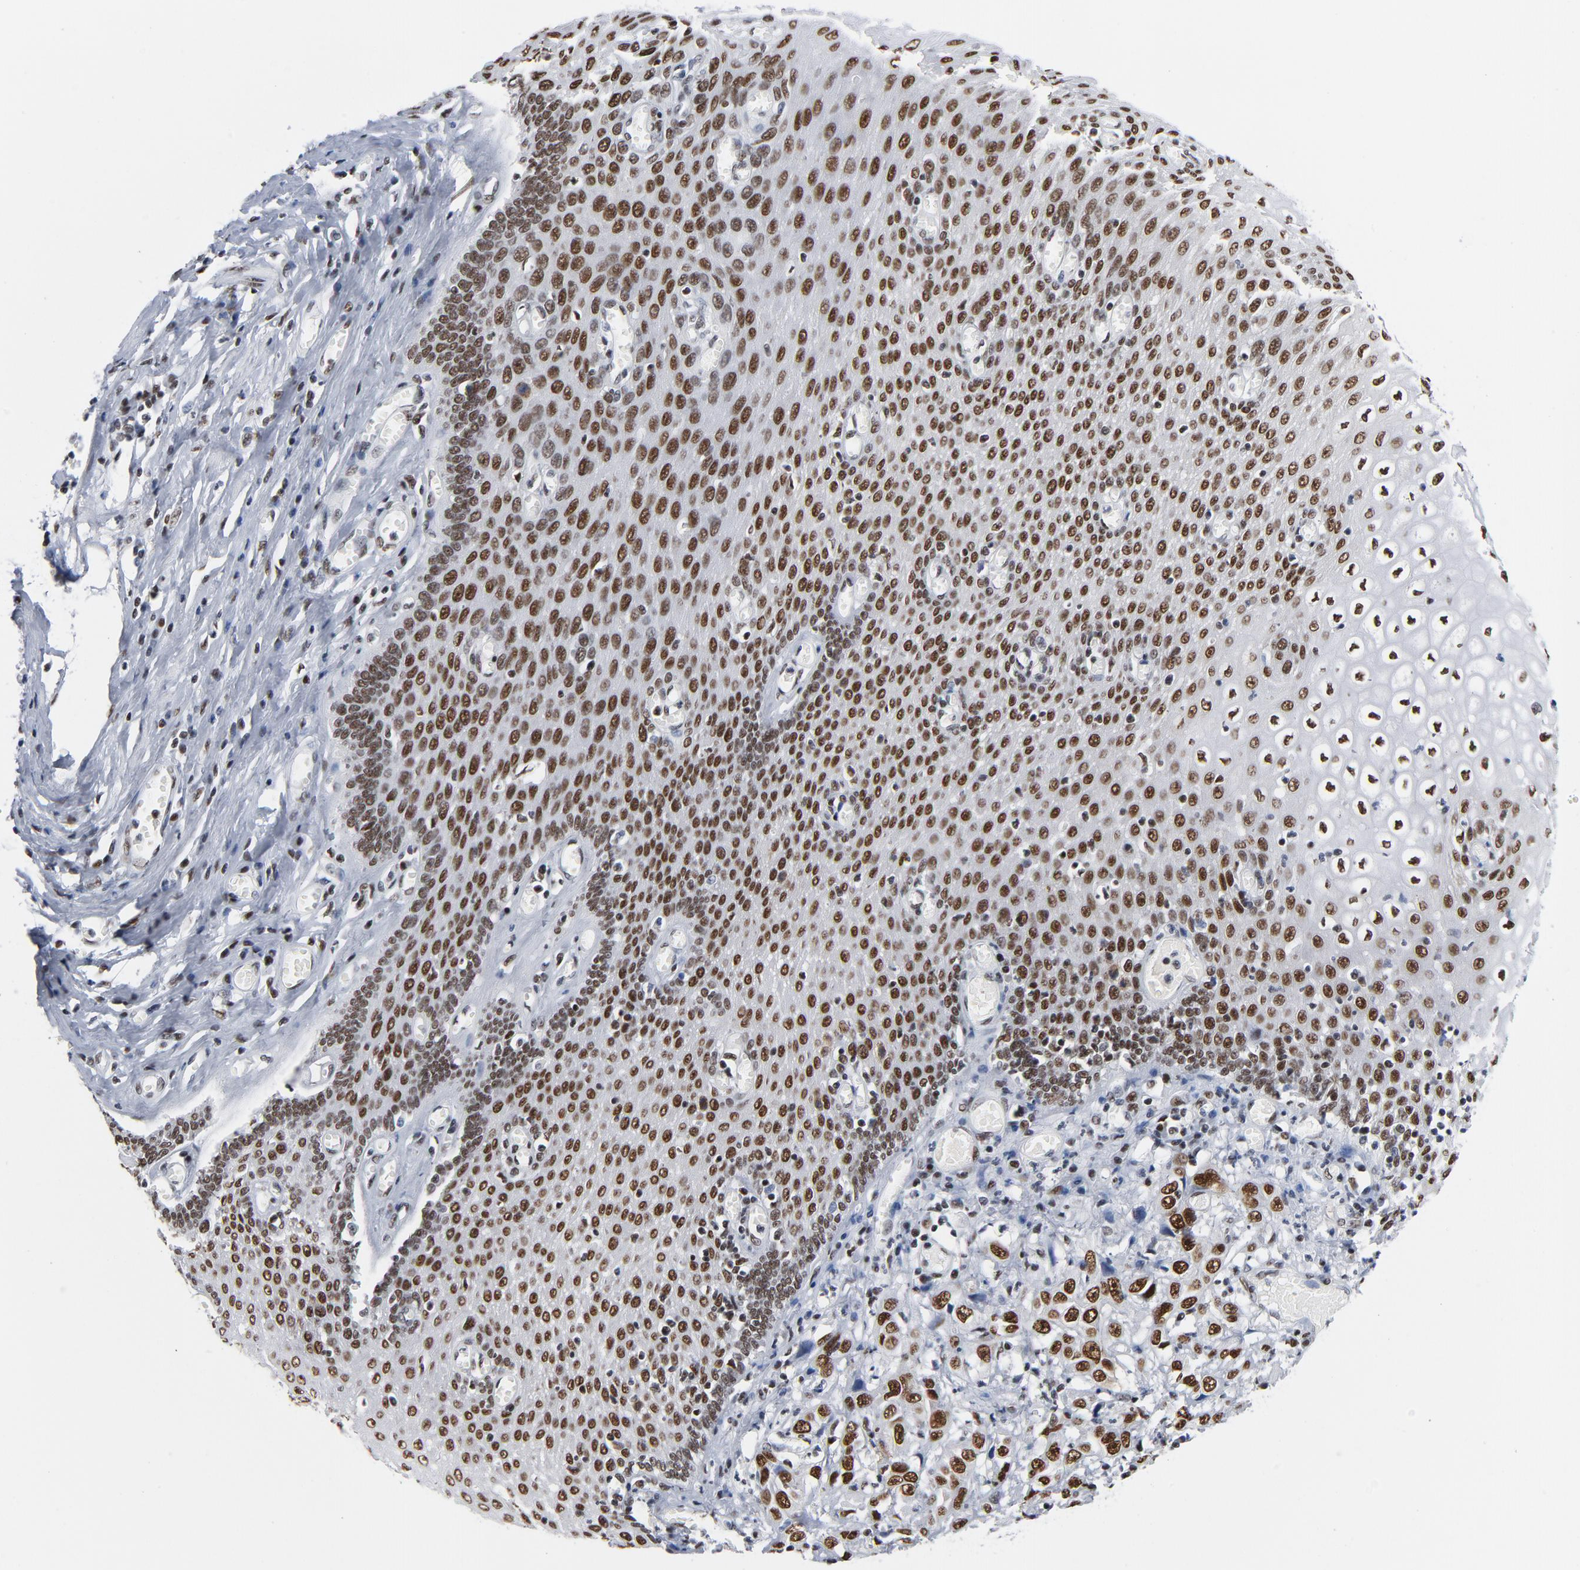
{"staining": {"intensity": "strong", "quantity": ">75%", "location": "cytoplasmic/membranous,nuclear"}, "tissue": "esophagus", "cell_type": "Squamous epithelial cells", "image_type": "normal", "snomed": [{"axis": "morphology", "description": "Normal tissue, NOS"}, {"axis": "topography", "description": "Esophagus"}], "caption": "About >75% of squamous epithelial cells in normal human esophagus show strong cytoplasmic/membranous,nuclear protein expression as visualized by brown immunohistochemical staining.", "gene": "CSTF2", "patient": {"sex": "male", "age": 65}}